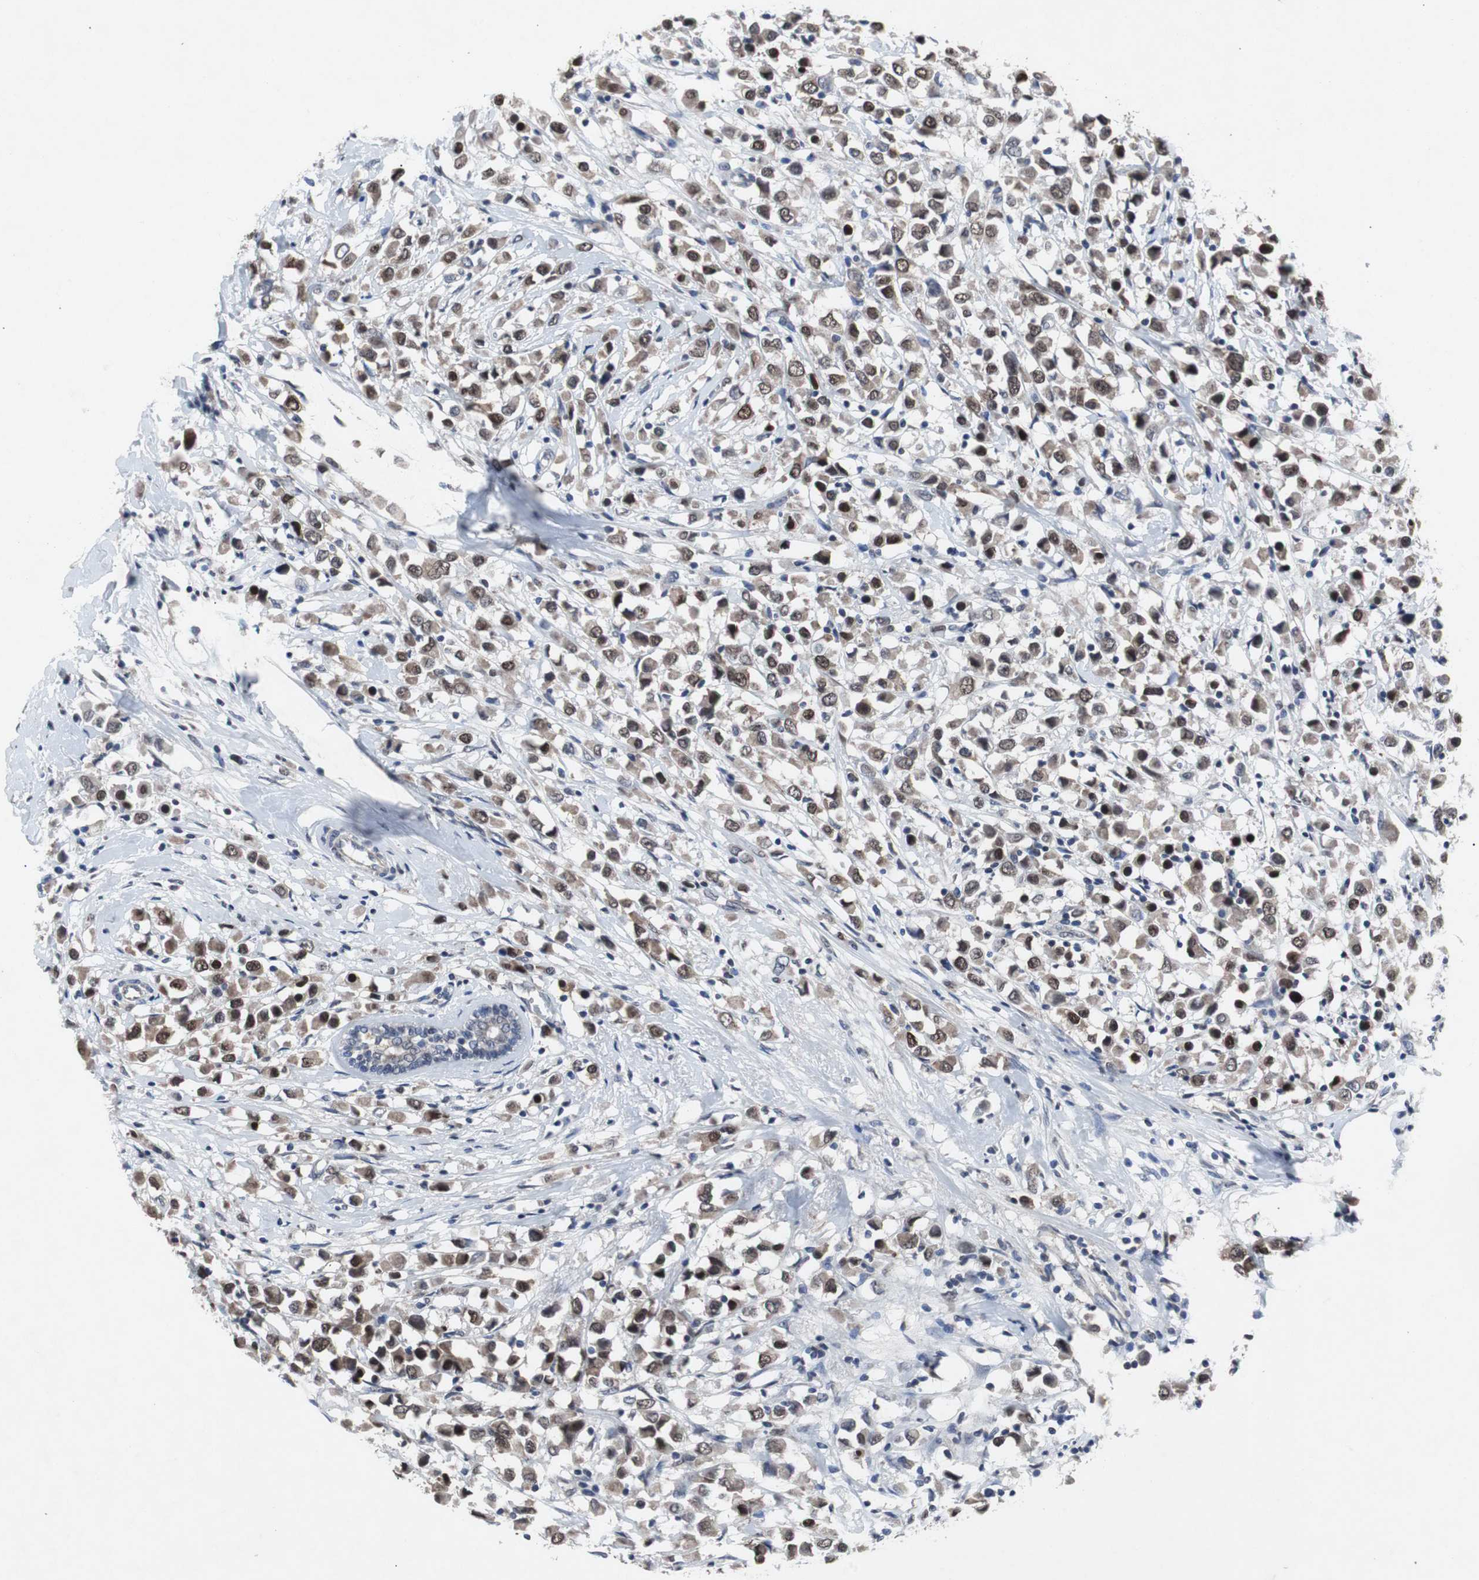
{"staining": {"intensity": "strong", "quantity": ">75%", "location": "nuclear"}, "tissue": "breast cancer", "cell_type": "Tumor cells", "image_type": "cancer", "snomed": [{"axis": "morphology", "description": "Duct carcinoma"}, {"axis": "topography", "description": "Breast"}], "caption": "Breast invasive ductal carcinoma tissue demonstrates strong nuclear staining in approximately >75% of tumor cells (Brightfield microscopy of DAB IHC at high magnification).", "gene": "RBM47", "patient": {"sex": "female", "age": 61}}